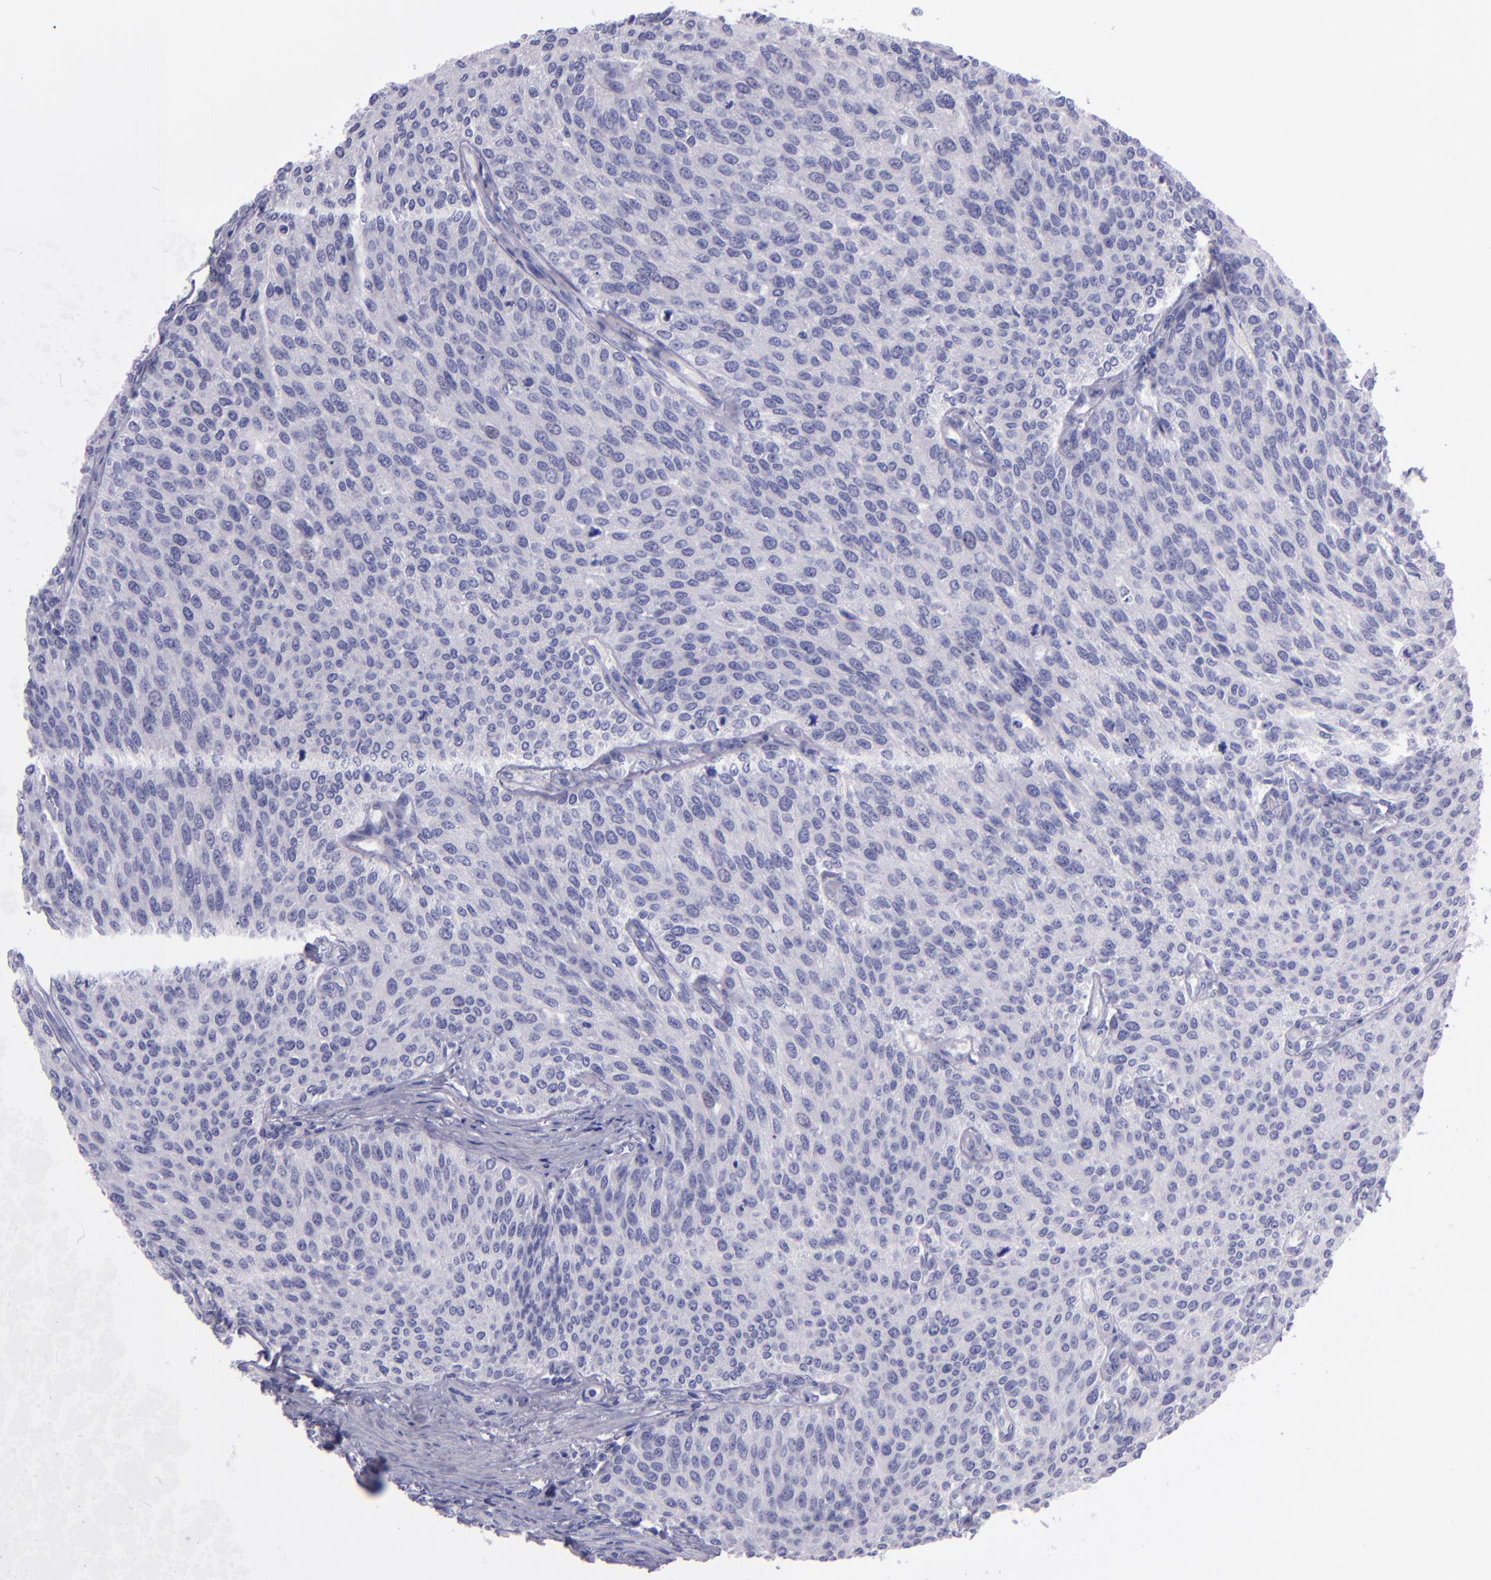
{"staining": {"intensity": "negative", "quantity": "none", "location": "none"}, "tissue": "urothelial cancer", "cell_type": "Tumor cells", "image_type": "cancer", "snomed": [{"axis": "morphology", "description": "Urothelial carcinoma, Low grade"}, {"axis": "topography", "description": "Urinary bladder"}], "caption": "Immunohistochemical staining of urothelial carcinoma (low-grade) exhibits no significant positivity in tumor cells. (Stains: DAB (3,3'-diaminobenzidine) immunohistochemistry (IHC) with hematoxylin counter stain, Microscopy: brightfield microscopy at high magnification).", "gene": "TNNT3", "patient": {"sex": "female", "age": 73}}